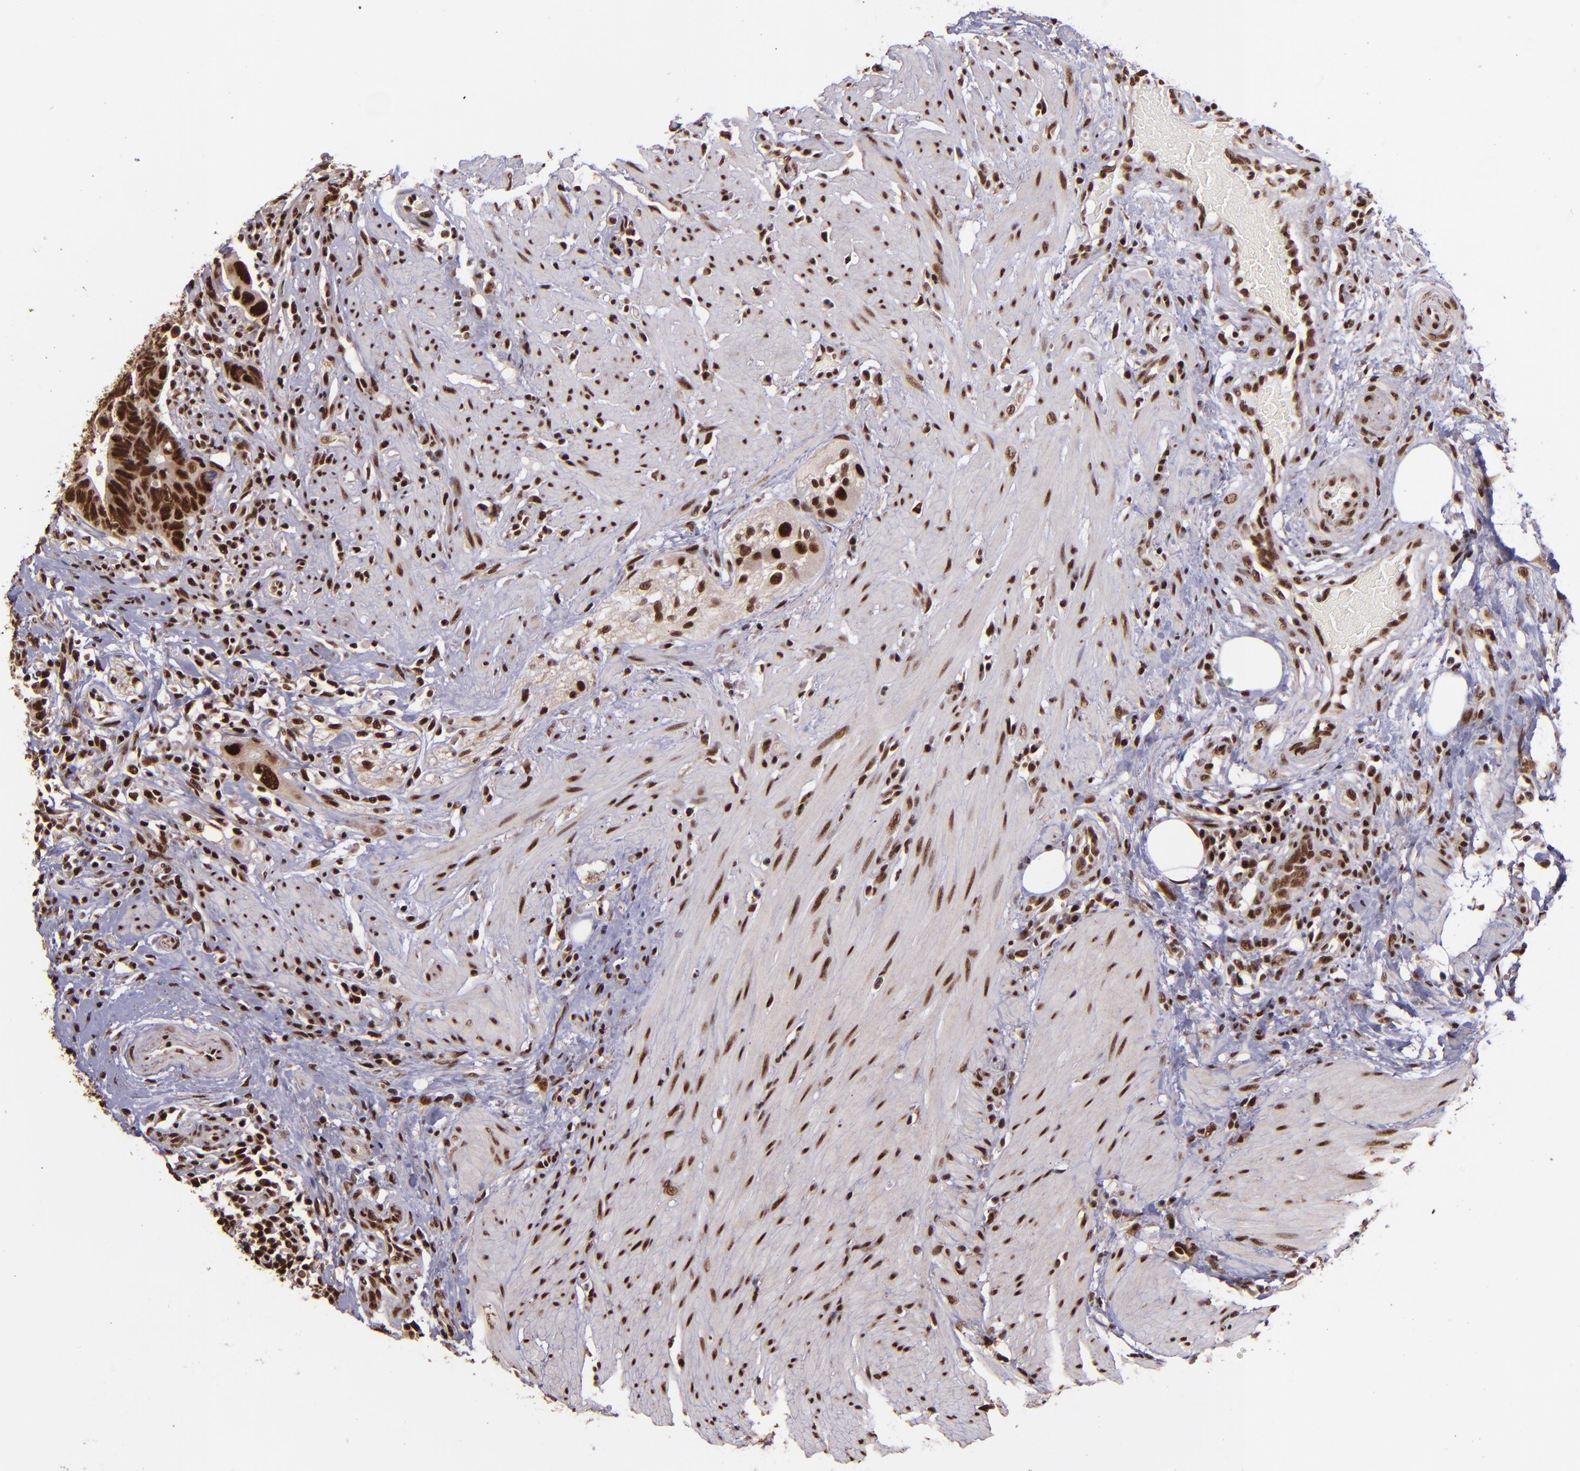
{"staining": {"intensity": "strong", "quantity": ">75%", "location": "cytoplasmic/membranous,nuclear"}, "tissue": "colorectal cancer", "cell_type": "Tumor cells", "image_type": "cancer", "snomed": [{"axis": "morphology", "description": "Adenocarcinoma, NOS"}, {"axis": "topography", "description": "Rectum"}], "caption": "Colorectal cancer (adenocarcinoma) tissue exhibits strong cytoplasmic/membranous and nuclear positivity in about >75% of tumor cells", "gene": "PQBP1", "patient": {"sex": "male", "age": 53}}